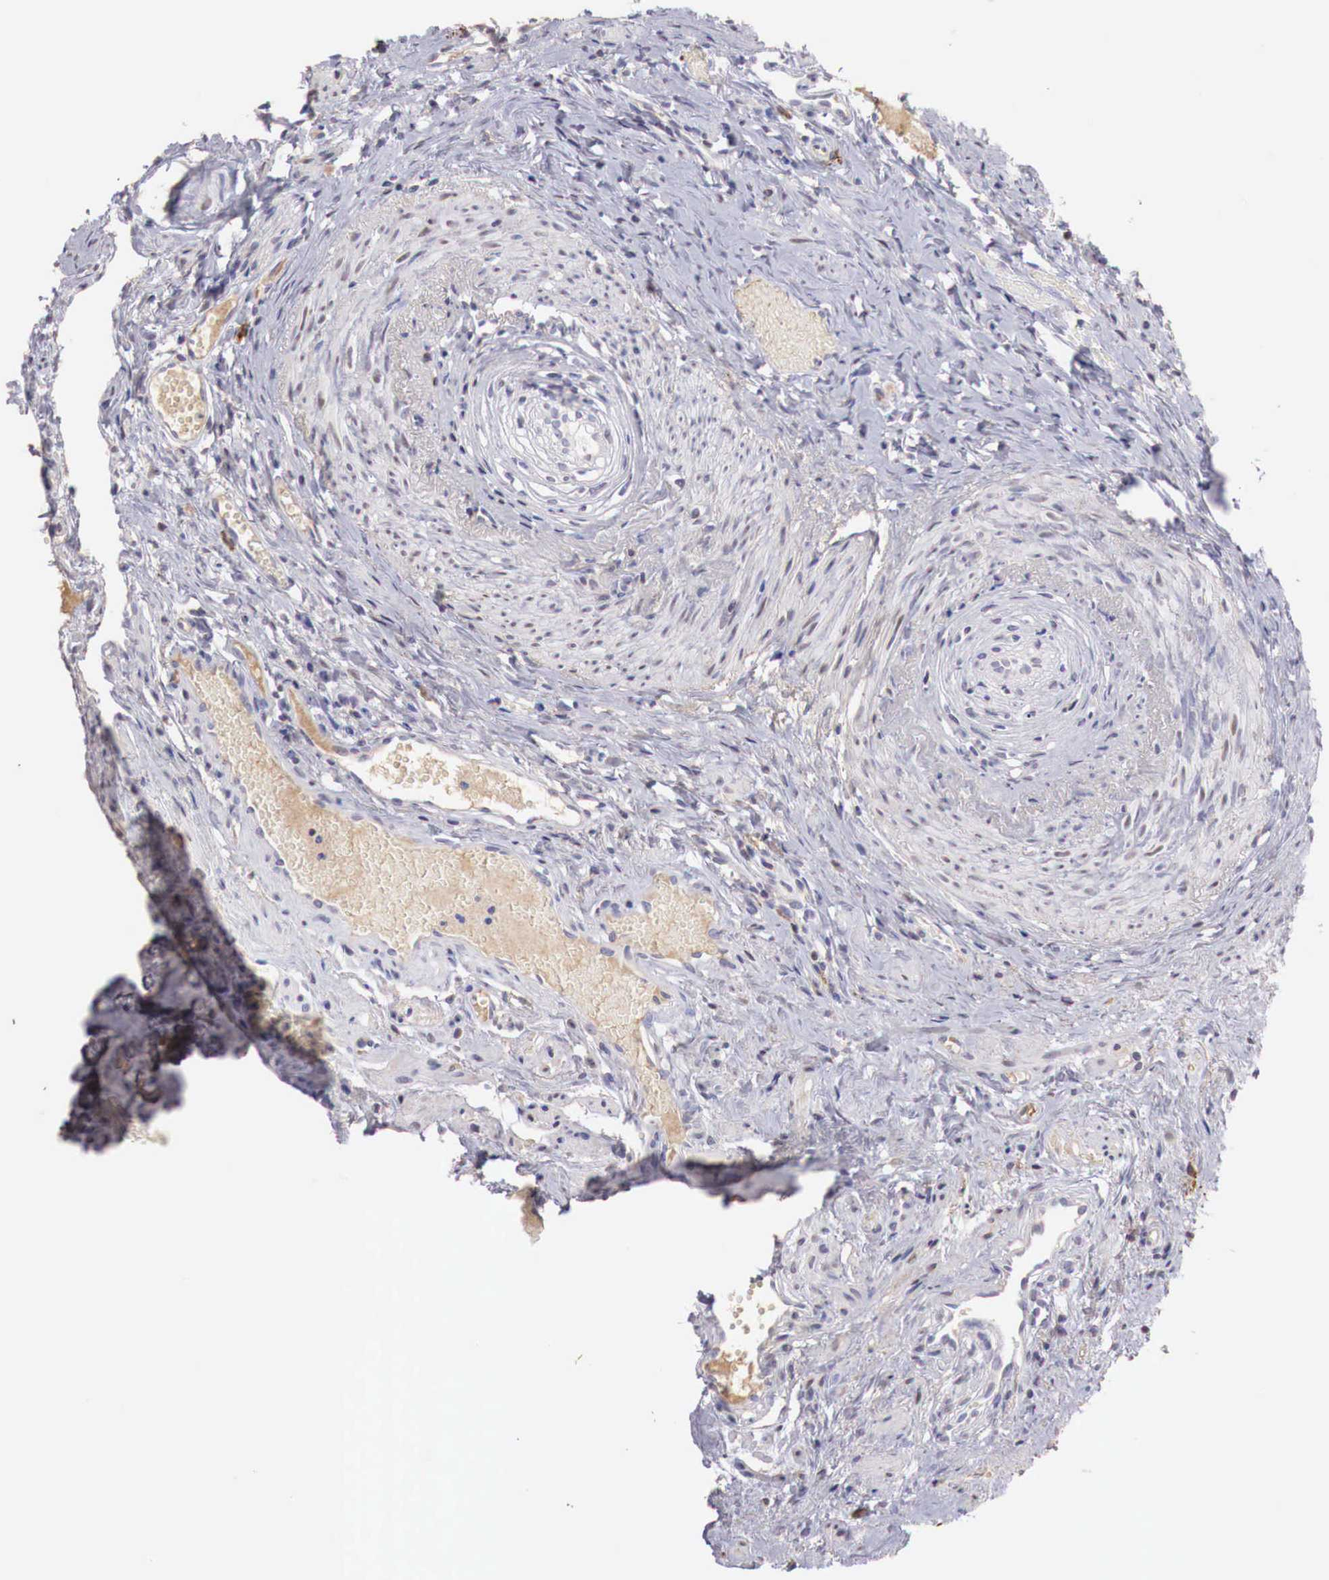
{"staining": {"intensity": "negative", "quantity": "none", "location": "none"}, "tissue": "ovary", "cell_type": "Ovarian stroma cells", "image_type": "normal", "snomed": [{"axis": "morphology", "description": "Normal tissue, NOS"}, {"axis": "topography", "description": "Ovary"}], "caption": "A high-resolution image shows immunohistochemistry (IHC) staining of benign ovary, which displays no significant positivity in ovarian stroma cells.", "gene": "XPNPEP2", "patient": {"sex": "female", "age": 63}}